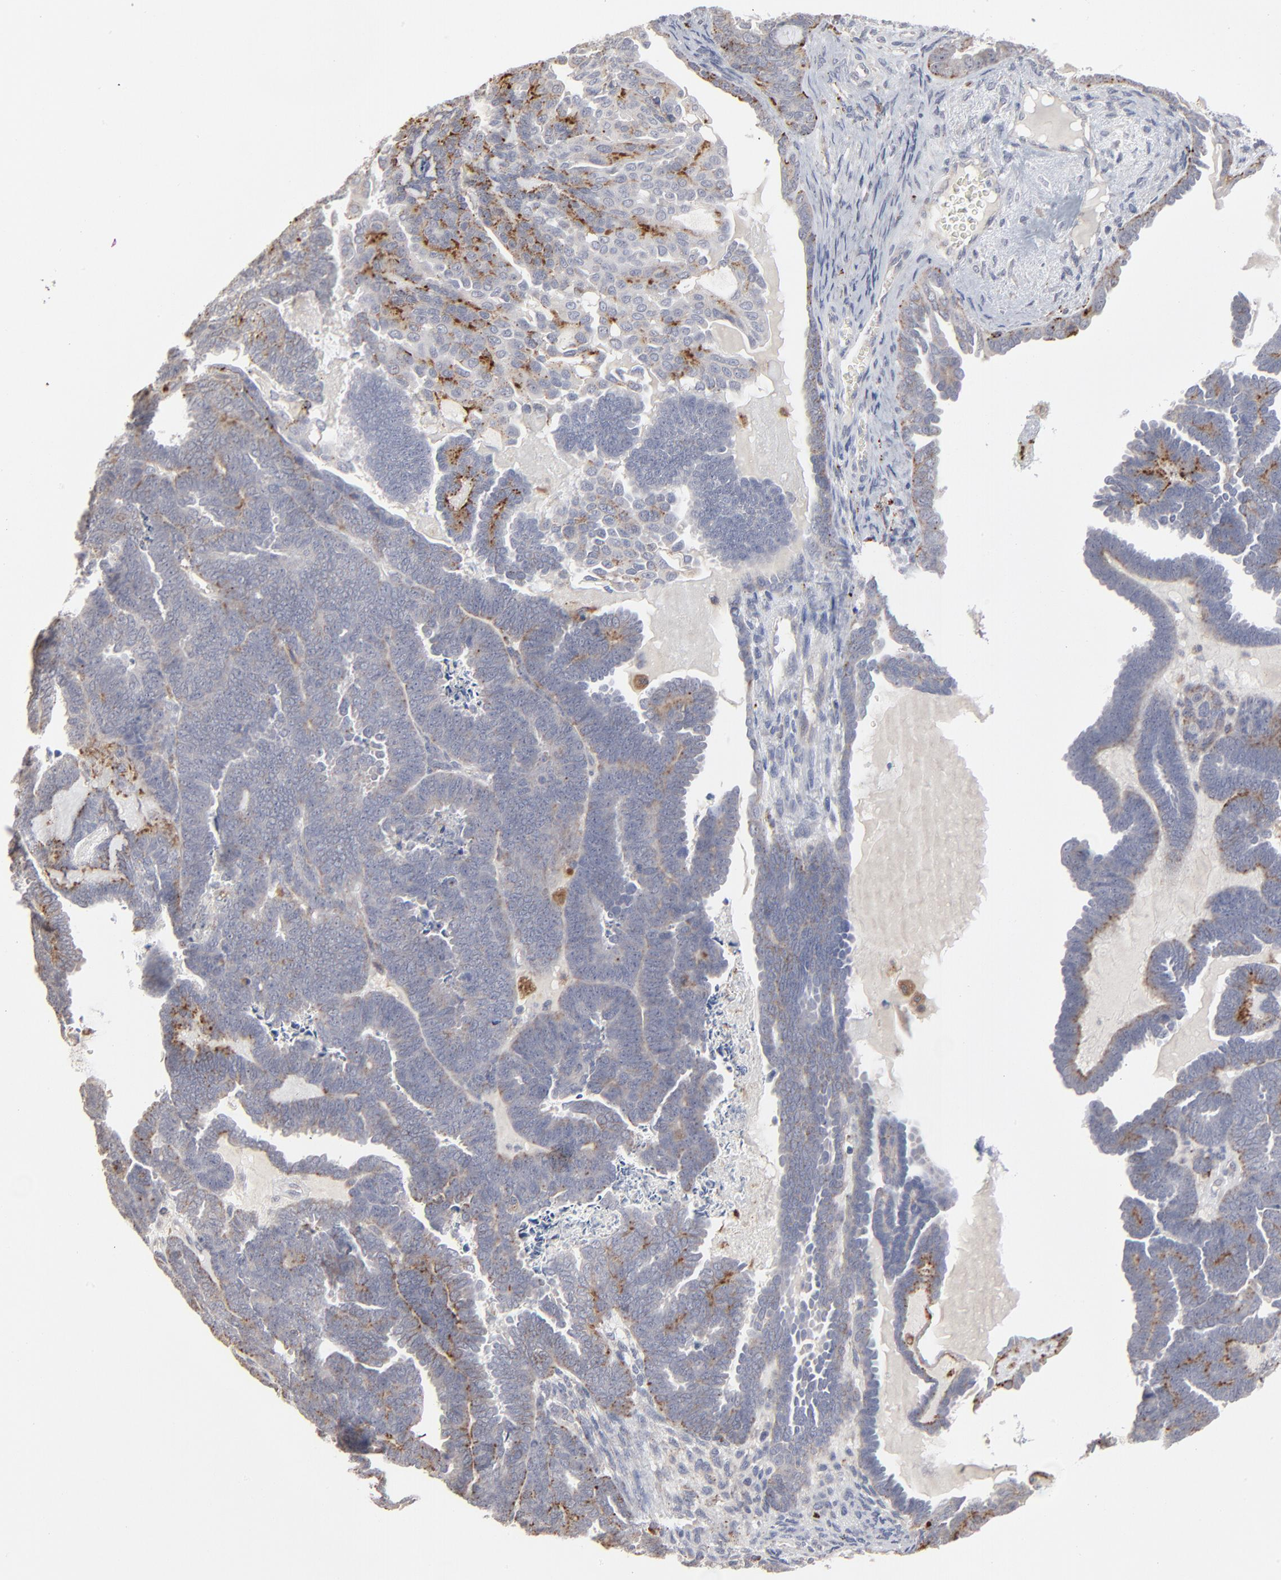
{"staining": {"intensity": "moderate", "quantity": "<25%", "location": "cytoplasmic/membranous"}, "tissue": "endometrial cancer", "cell_type": "Tumor cells", "image_type": "cancer", "snomed": [{"axis": "morphology", "description": "Neoplasm, malignant, NOS"}, {"axis": "topography", "description": "Endometrium"}], "caption": "A histopathology image of human neoplasm (malignant) (endometrial) stained for a protein exhibits moderate cytoplasmic/membranous brown staining in tumor cells. (Stains: DAB in brown, nuclei in blue, Microscopy: brightfield microscopy at high magnification).", "gene": "POMT2", "patient": {"sex": "female", "age": 74}}